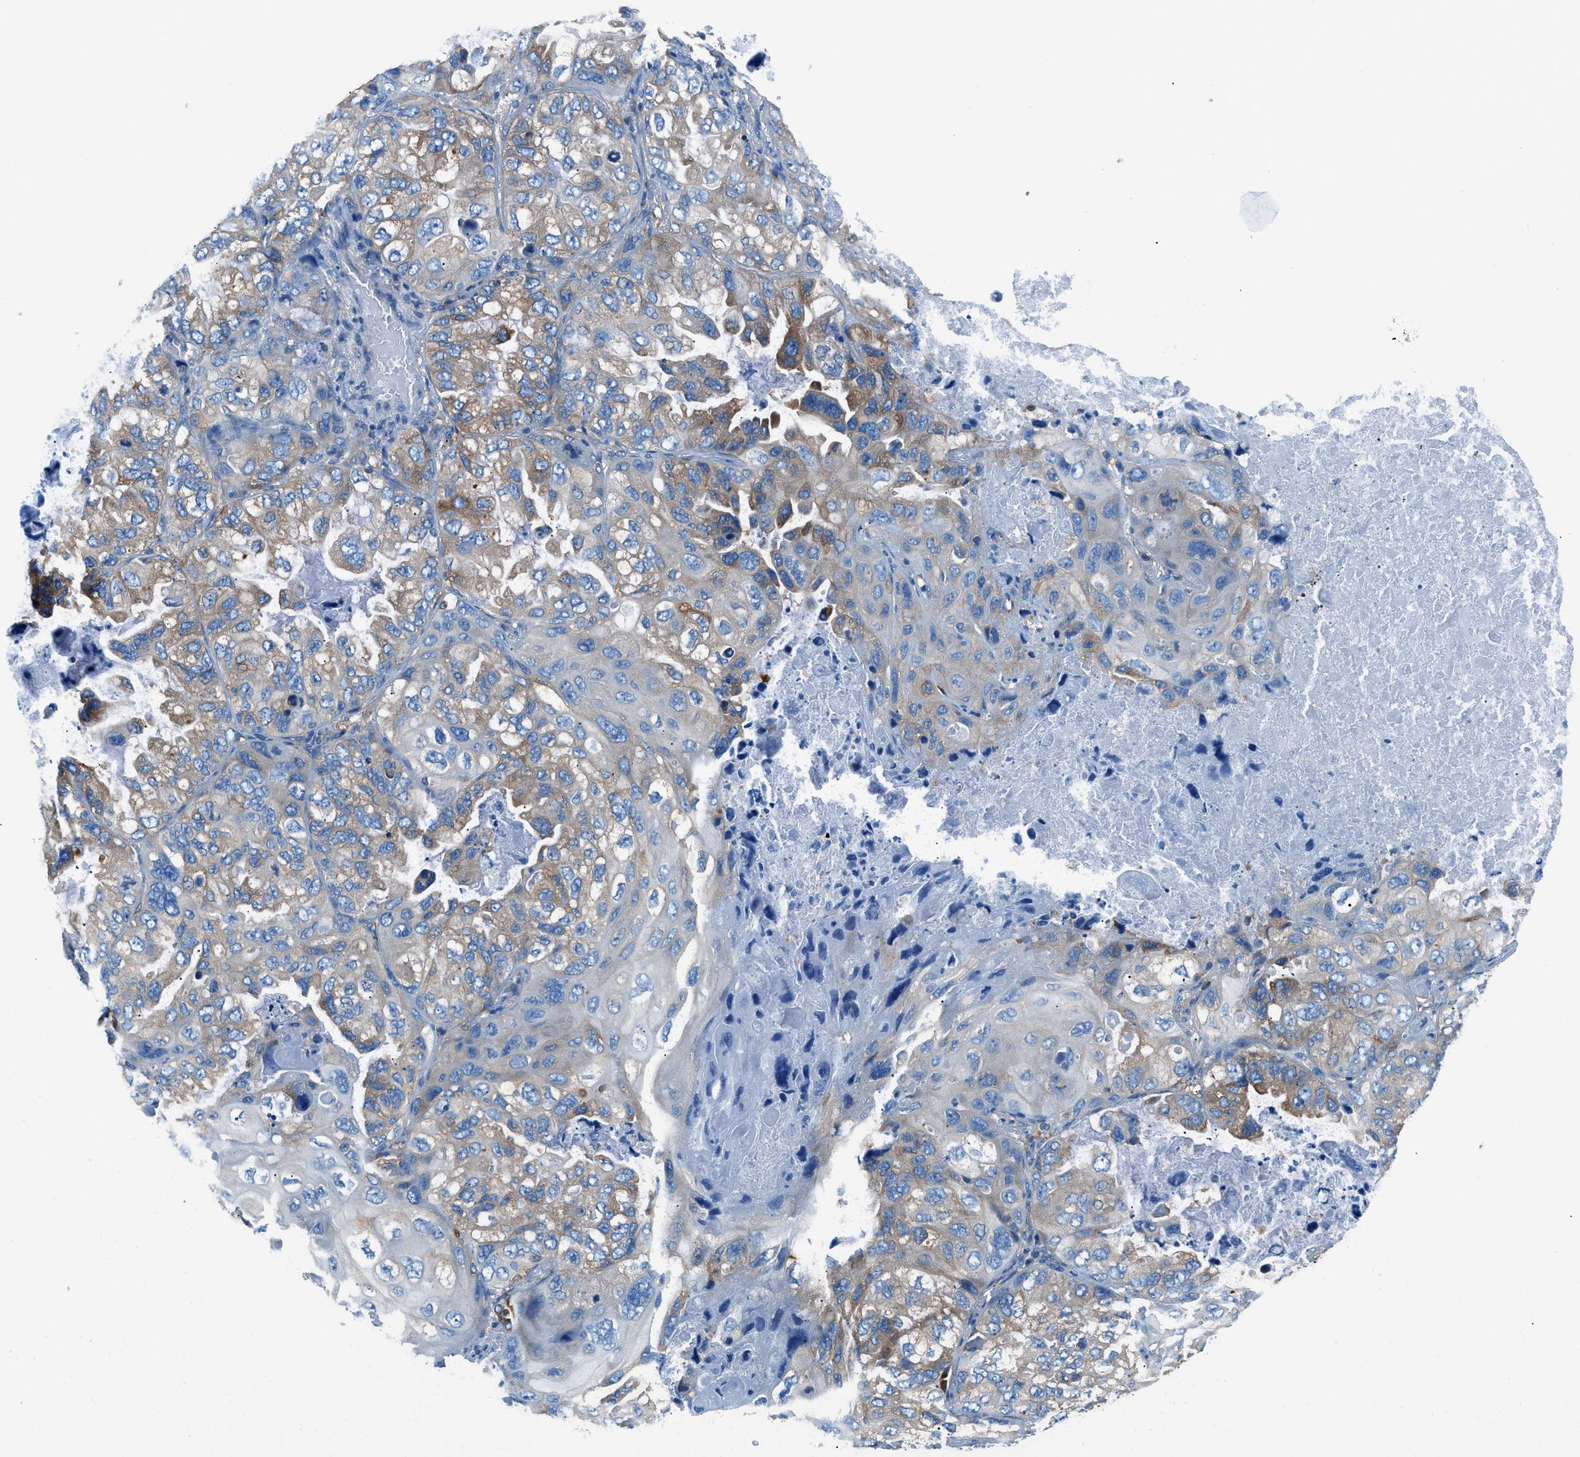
{"staining": {"intensity": "moderate", "quantity": "25%-75%", "location": "cytoplasmic/membranous"}, "tissue": "lung cancer", "cell_type": "Tumor cells", "image_type": "cancer", "snomed": [{"axis": "morphology", "description": "Squamous cell carcinoma, NOS"}, {"axis": "topography", "description": "Lung"}], "caption": "Tumor cells exhibit moderate cytoplasmic/membranous positivity in about 25%-75% of cells in squamous cell carcinoma (lung).", "gene": "SARS1", "patient": {"sex": "female", "age": 73}}